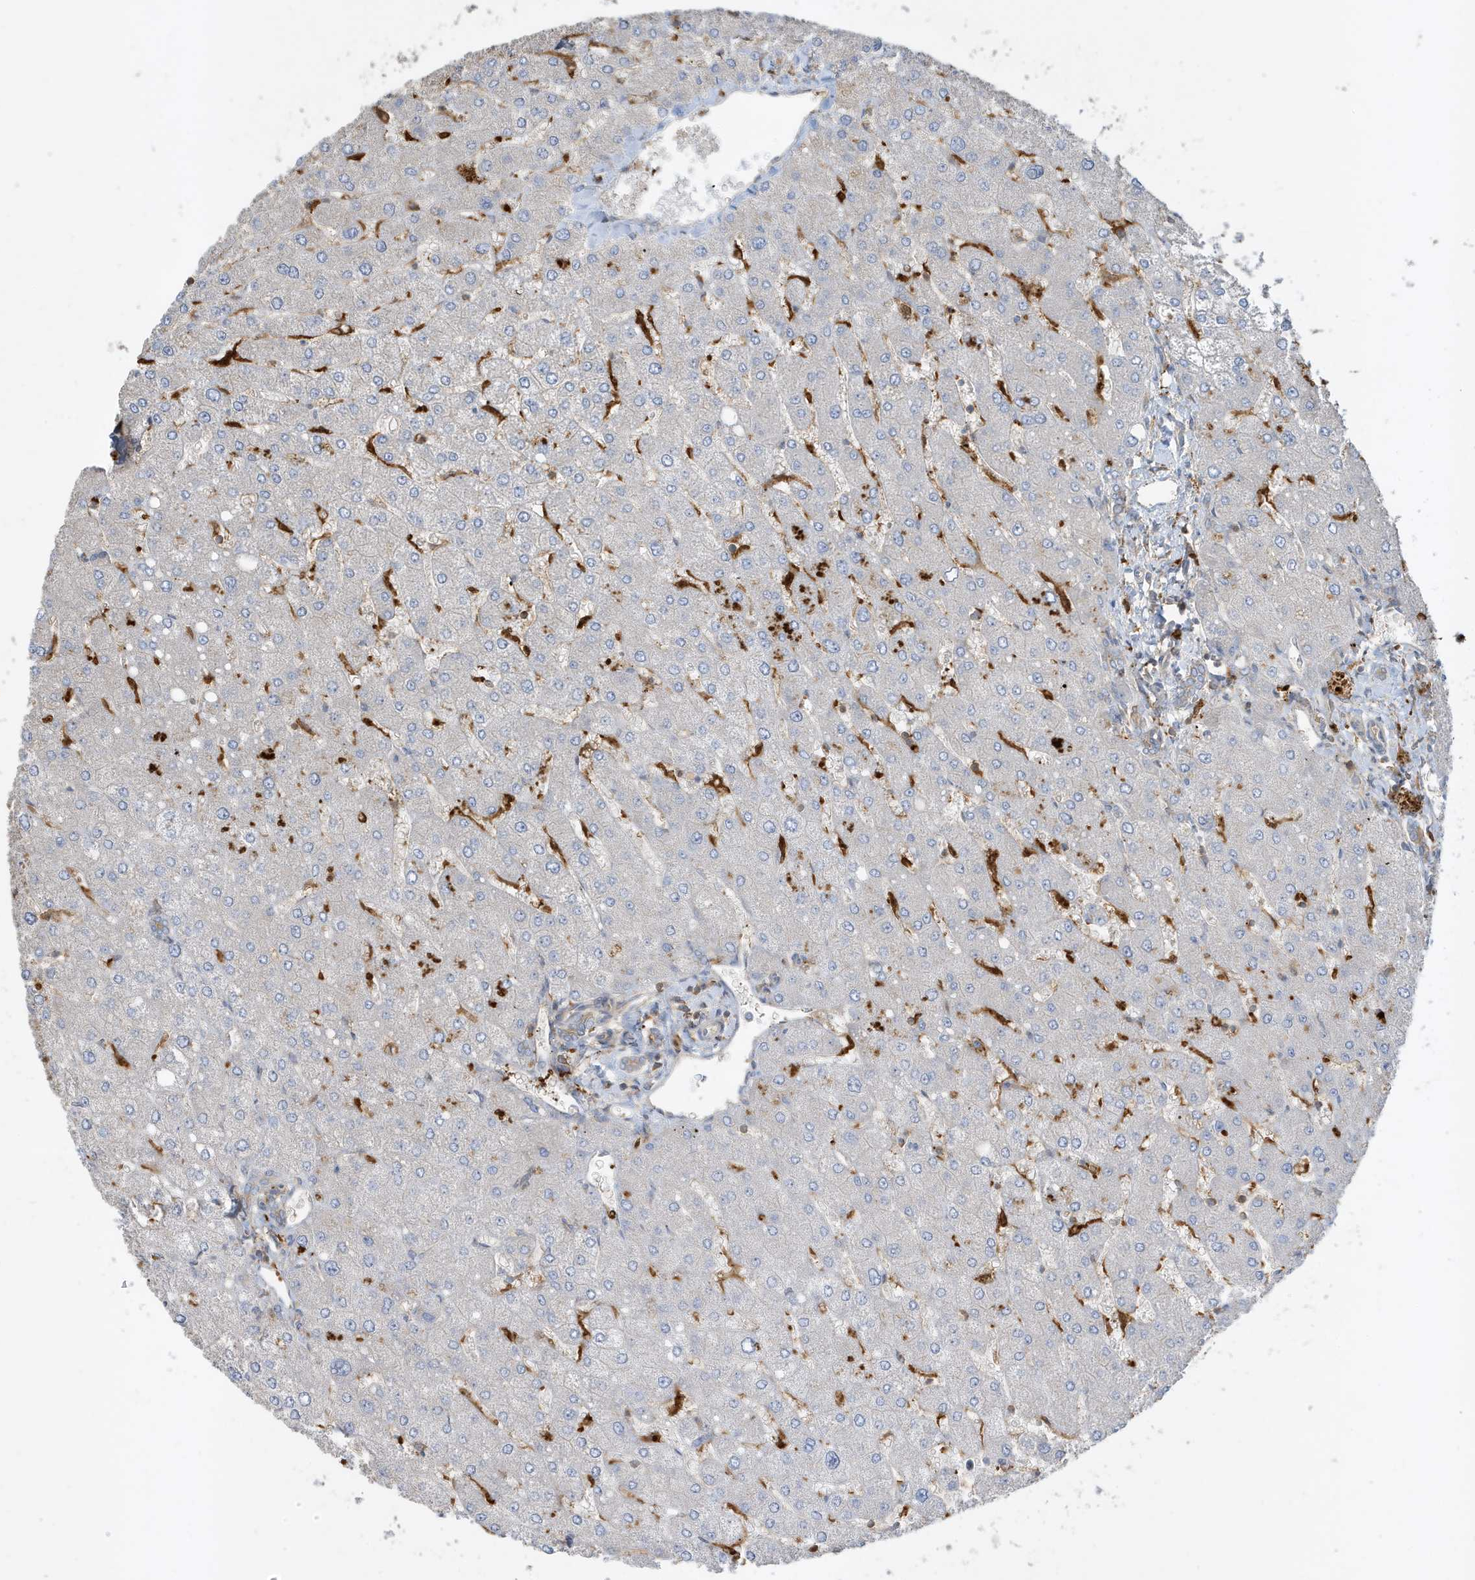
{"staining": {"intensity": "negative", "quantity": "none", "location": "none"}, "tissue": "liver", "cell_type": "Cholangiocytes", "image_type": "normal", "snomed": [{"axis": "morphology", "description": "Normal tissue, NOS"}, {"axis": "topography", "description": "Liver"}], "caption": "Immunohistochemical staining of normal human liver displays no significant expression in cholangiocytes. (IHC, brightfield microscopy, high magnification).", "gene": "ABTB1", "patient": {"sex": "male", "age": 55}}